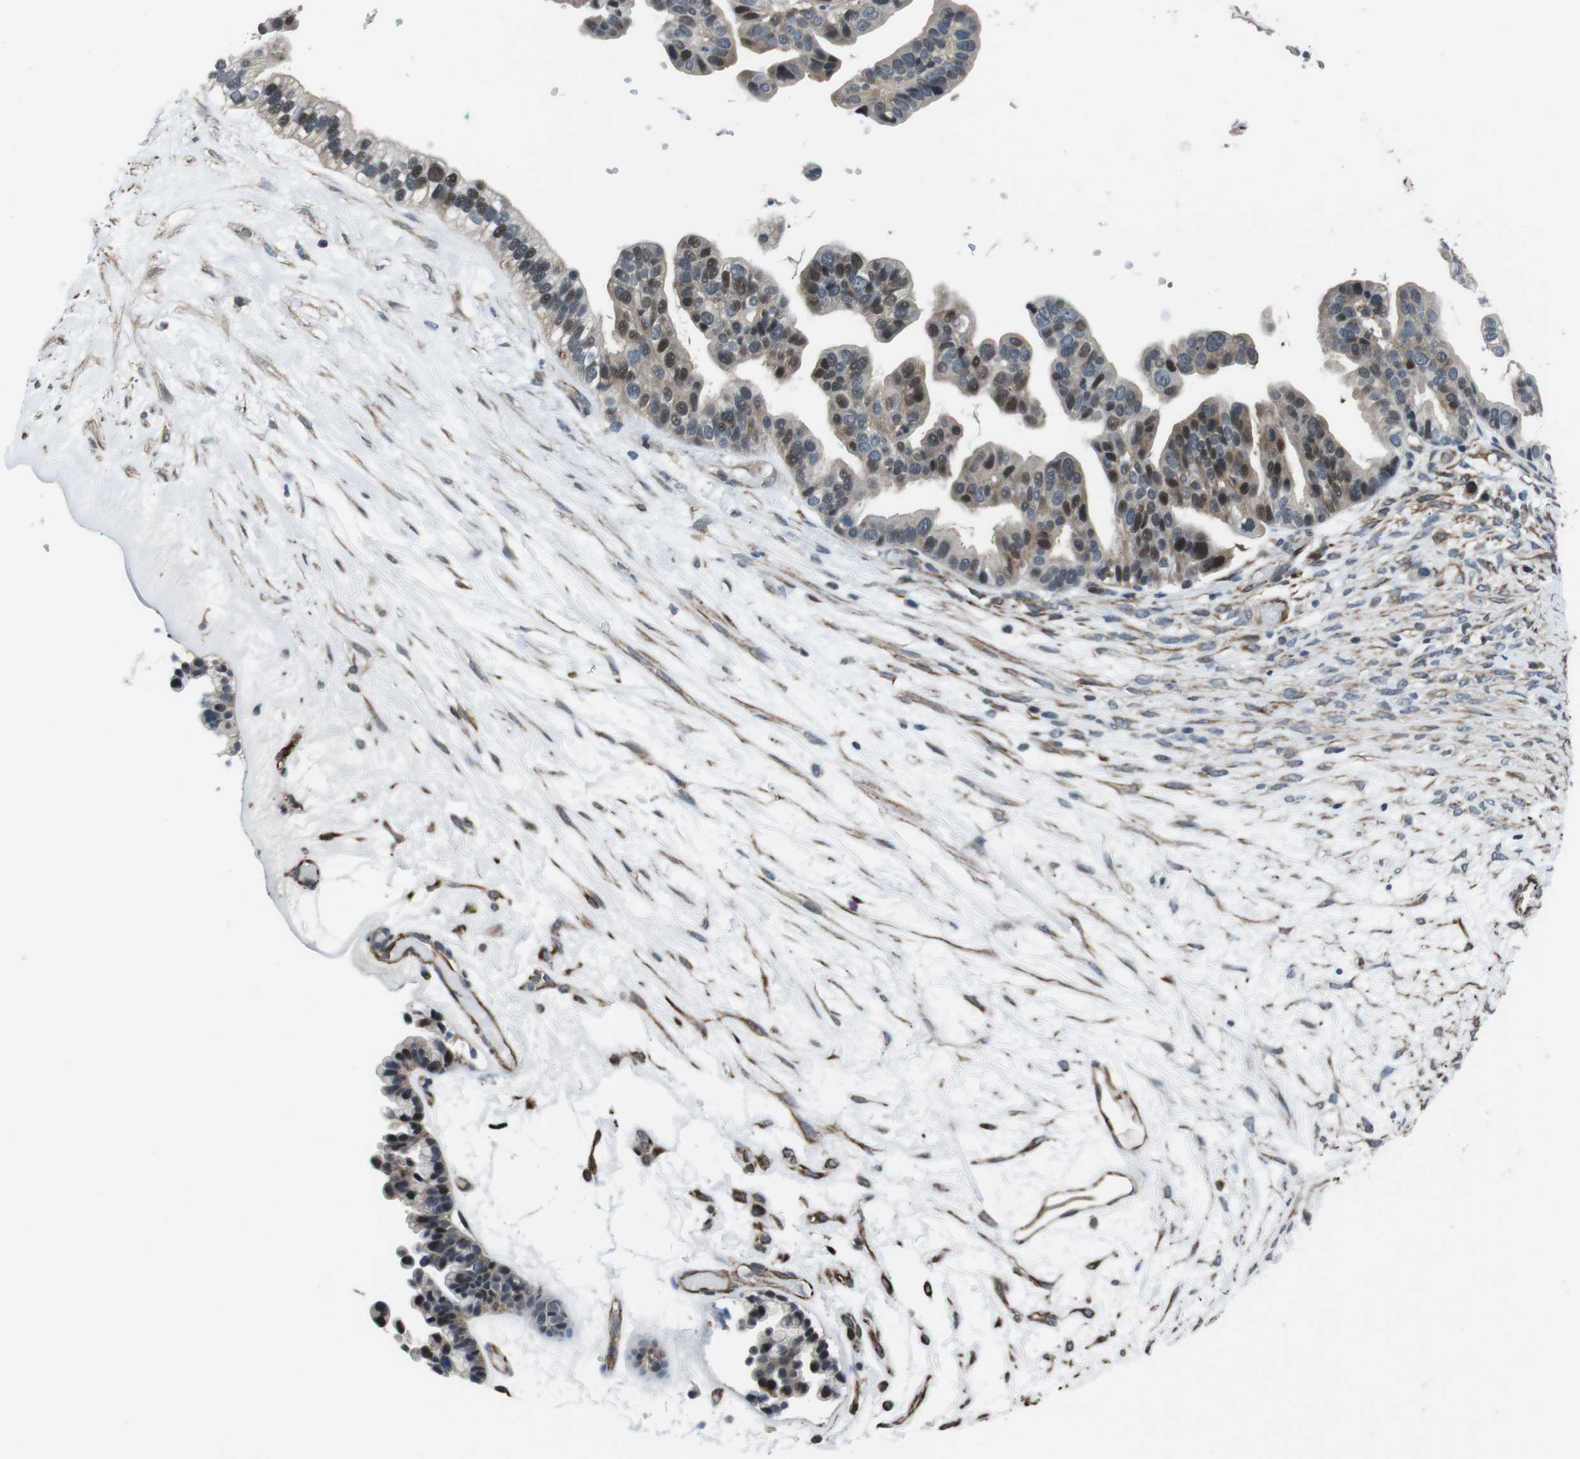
{"staining": {"intensity": "moderate", "quantity": "25%-75%", "location": "nuclear"}, "tissue": "ovarian cancer", "cell_type": "Tumor cells", "image_type": "cancer", "snomed": [{"axis": "morphology", "description": "Cystadenocarcinoma, serous, NOS"}, {"axis": "topography", "description": "Ovary"}], "caption": "About 25%-75% of tumor cells in ovarian serous cystadenocarcinoma reveal moderate nuclear protein positivity as visualized by brown immunohistochemical staining.", "gene": "LRRC49", "patient": {"sex": "female", "age": 56}}